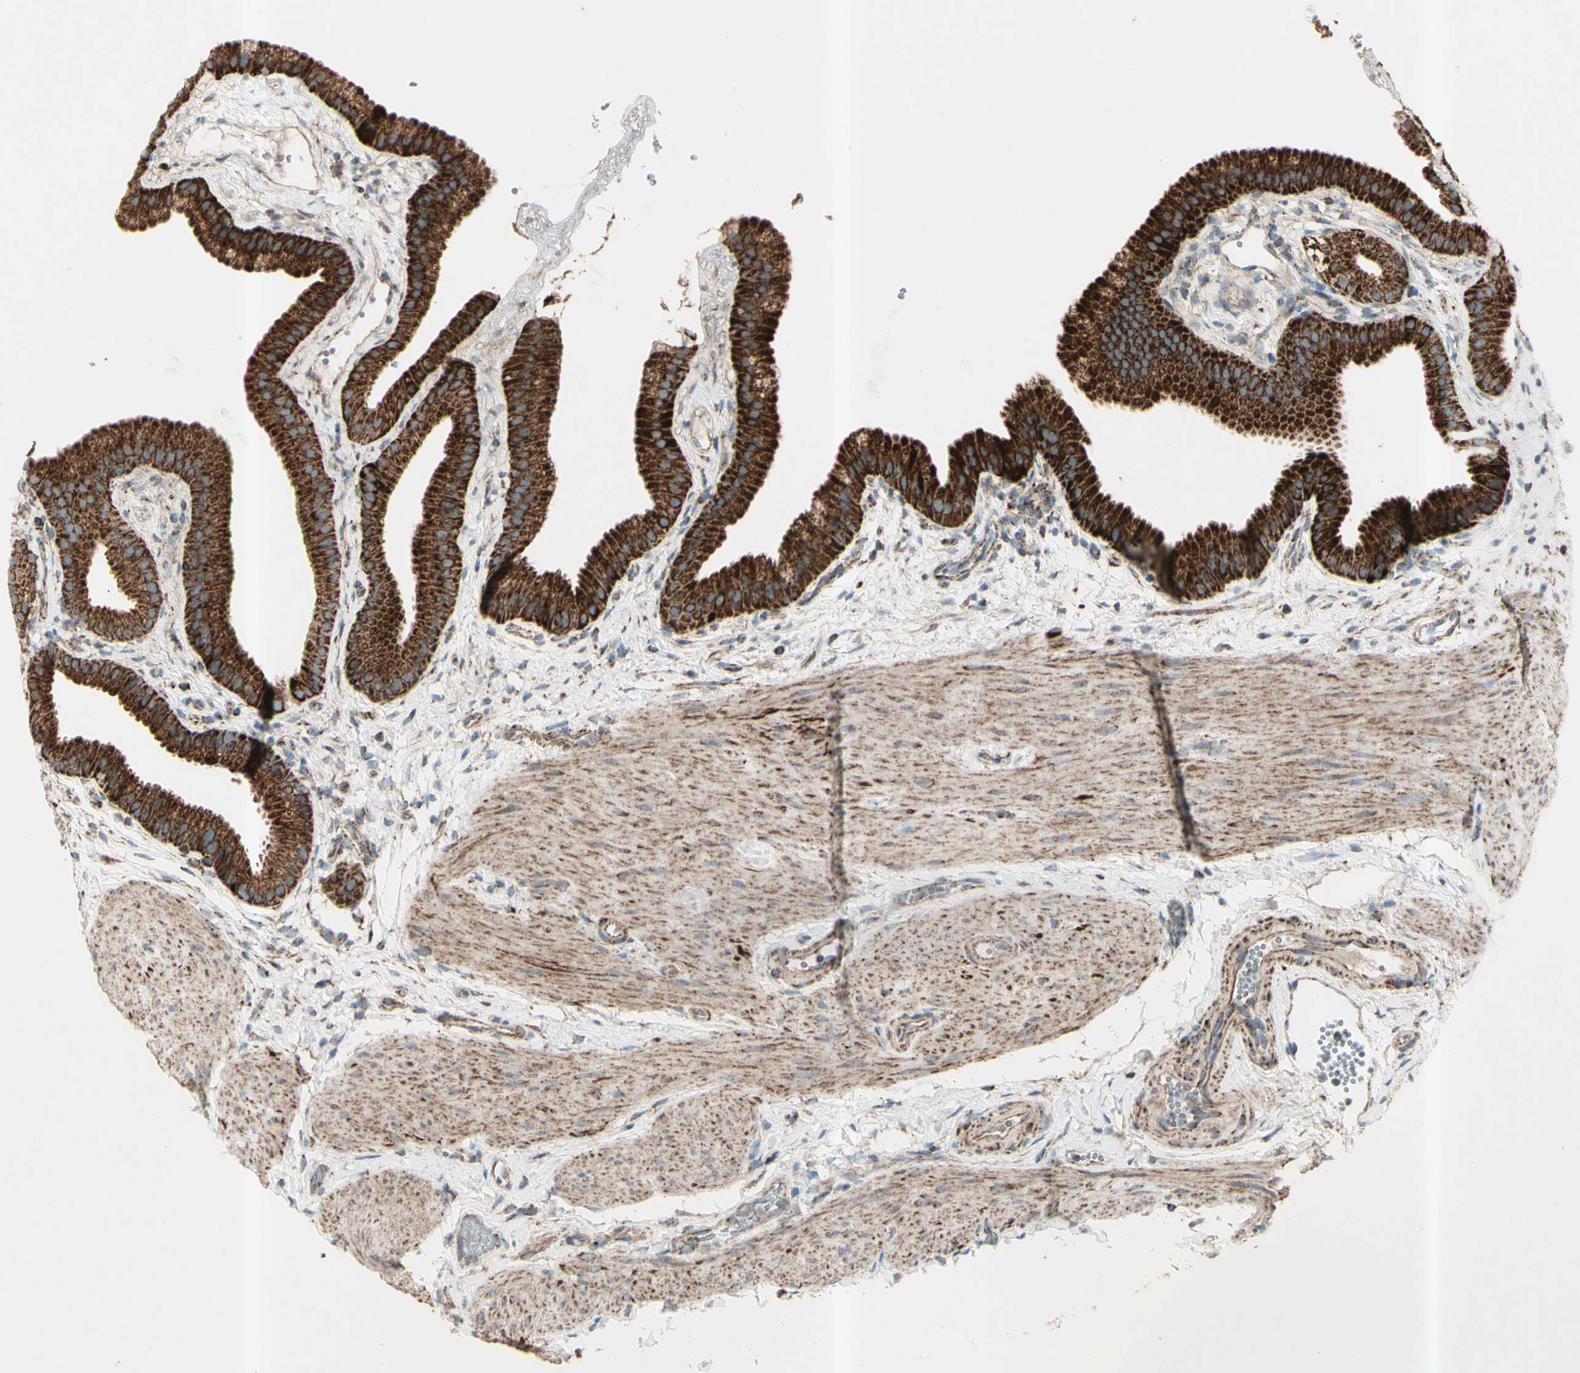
{"staining": {"intensity": "strong", "quantity": ">75%", "location": "cytoplasmic/membranous"}, "tissue": "gallbladder", "cell_type": "Glandular cells", "image_type": "normal", "snomed": [{"axis": "morphology", "description": "Normal tissue, NOS"}, {"axis": "topography", "description": "Gallbladder"}], "caption": "DAB (3,3'-diaminobenzidine) immunohistochemical staining of normal gallbladder reveals strong cytoplasmic/membranous protein expression in about >75% of glandular cells.", "gene": "RHOT1", "patient": {"sex": "female", "age": 64}}